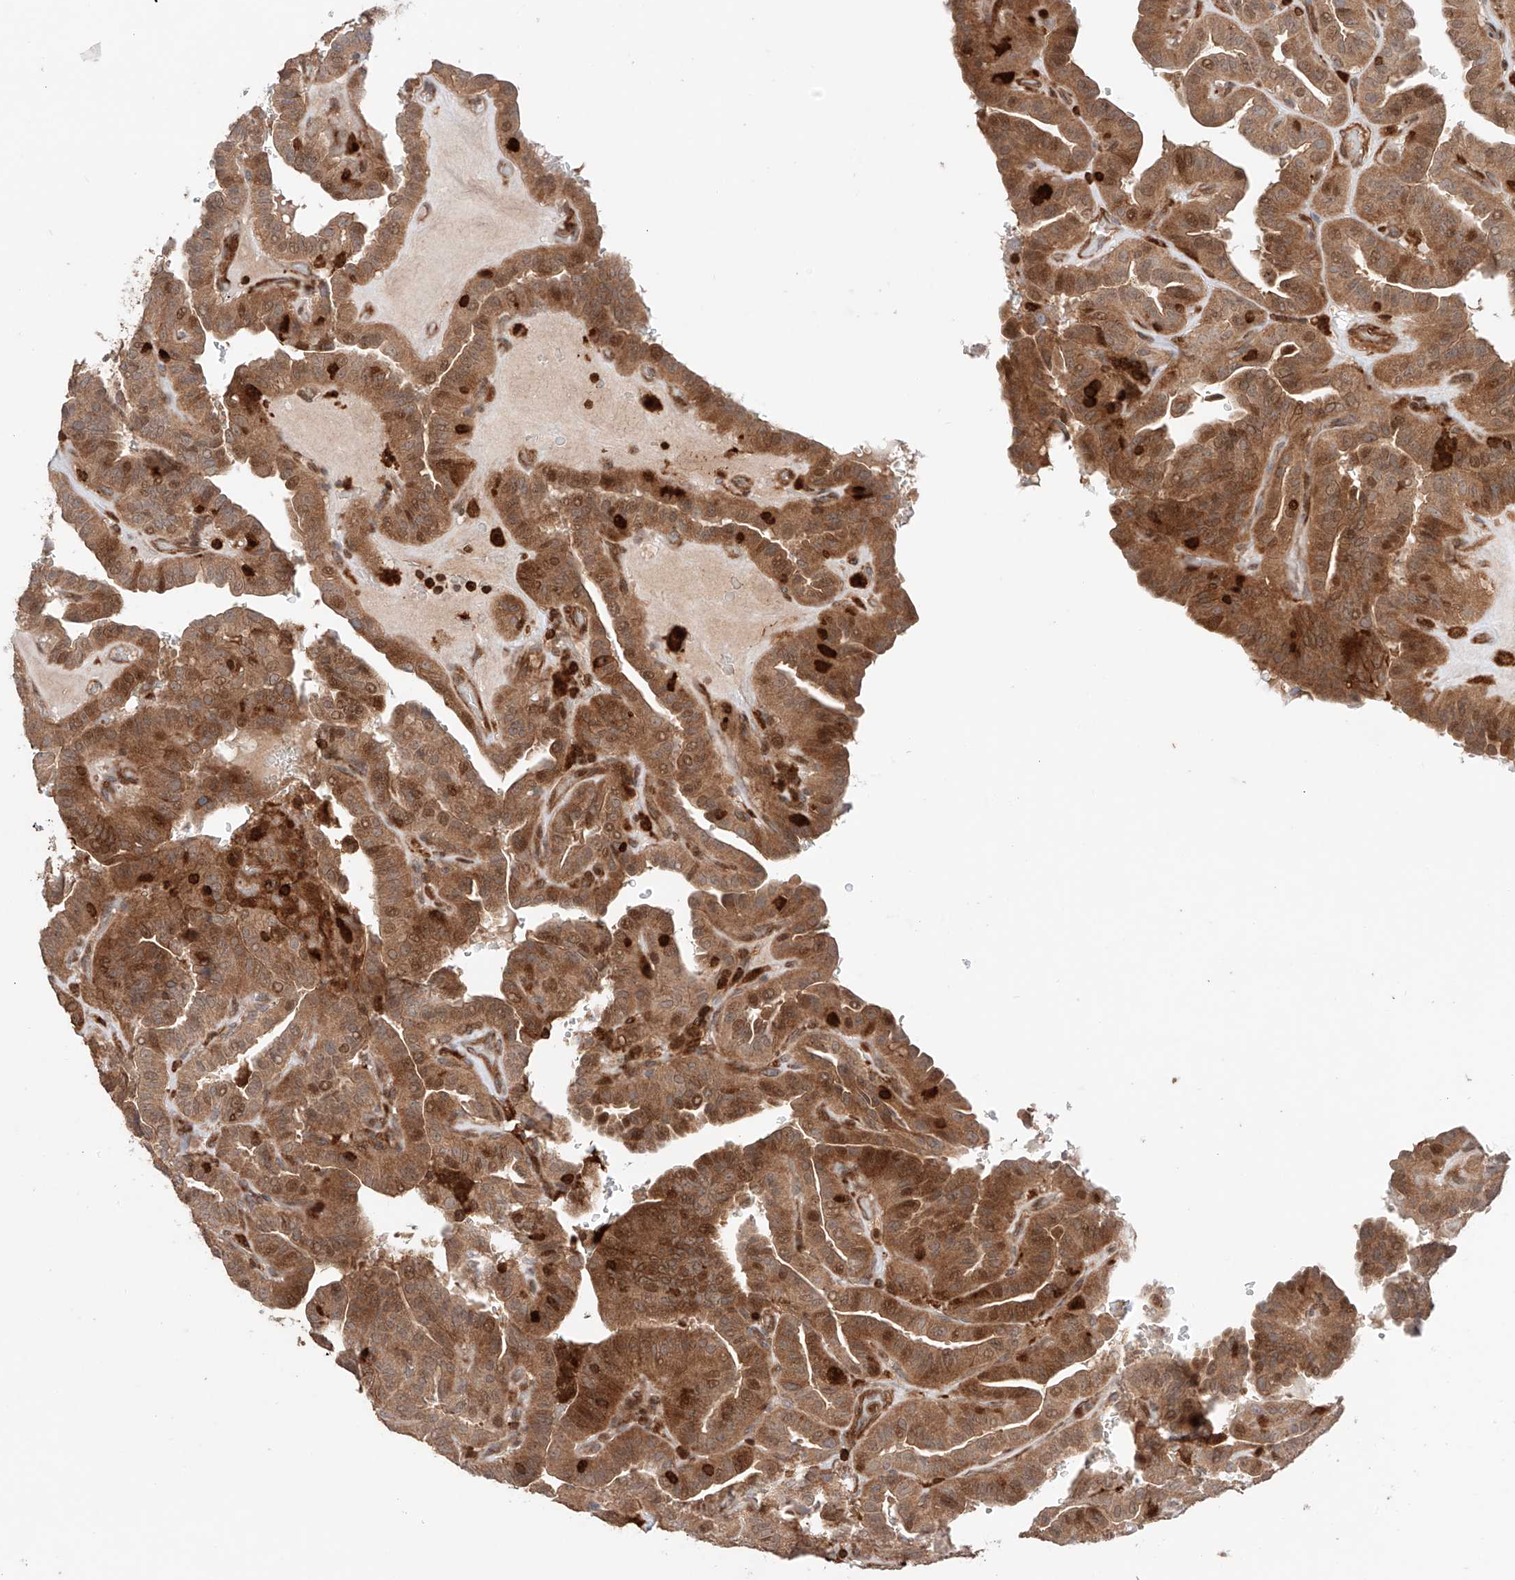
{"staining": {"intensity": "moderate", "quantity": ">75%", "location": "cytoplasmic/membranous,nuclear"}, "tissue": "thyroid cancer", "cell_type": "Tumor cells", "image_type": "cancer", "snomed": [{"axis": "morphology", "description": "Papillary adenocarcinoma, NOS"}, {"axis": "topography", "description": "Thyroid gland"}], "caption": "Immunohistochemical staining of human thyroid papillary adenocarcinoma shows moderate cytoplasmic/membranous and nuclear protein expression in about >75% of tumor cells.", "gene": "IGSF22", "patient": {"sex": "male", "age": 77}}